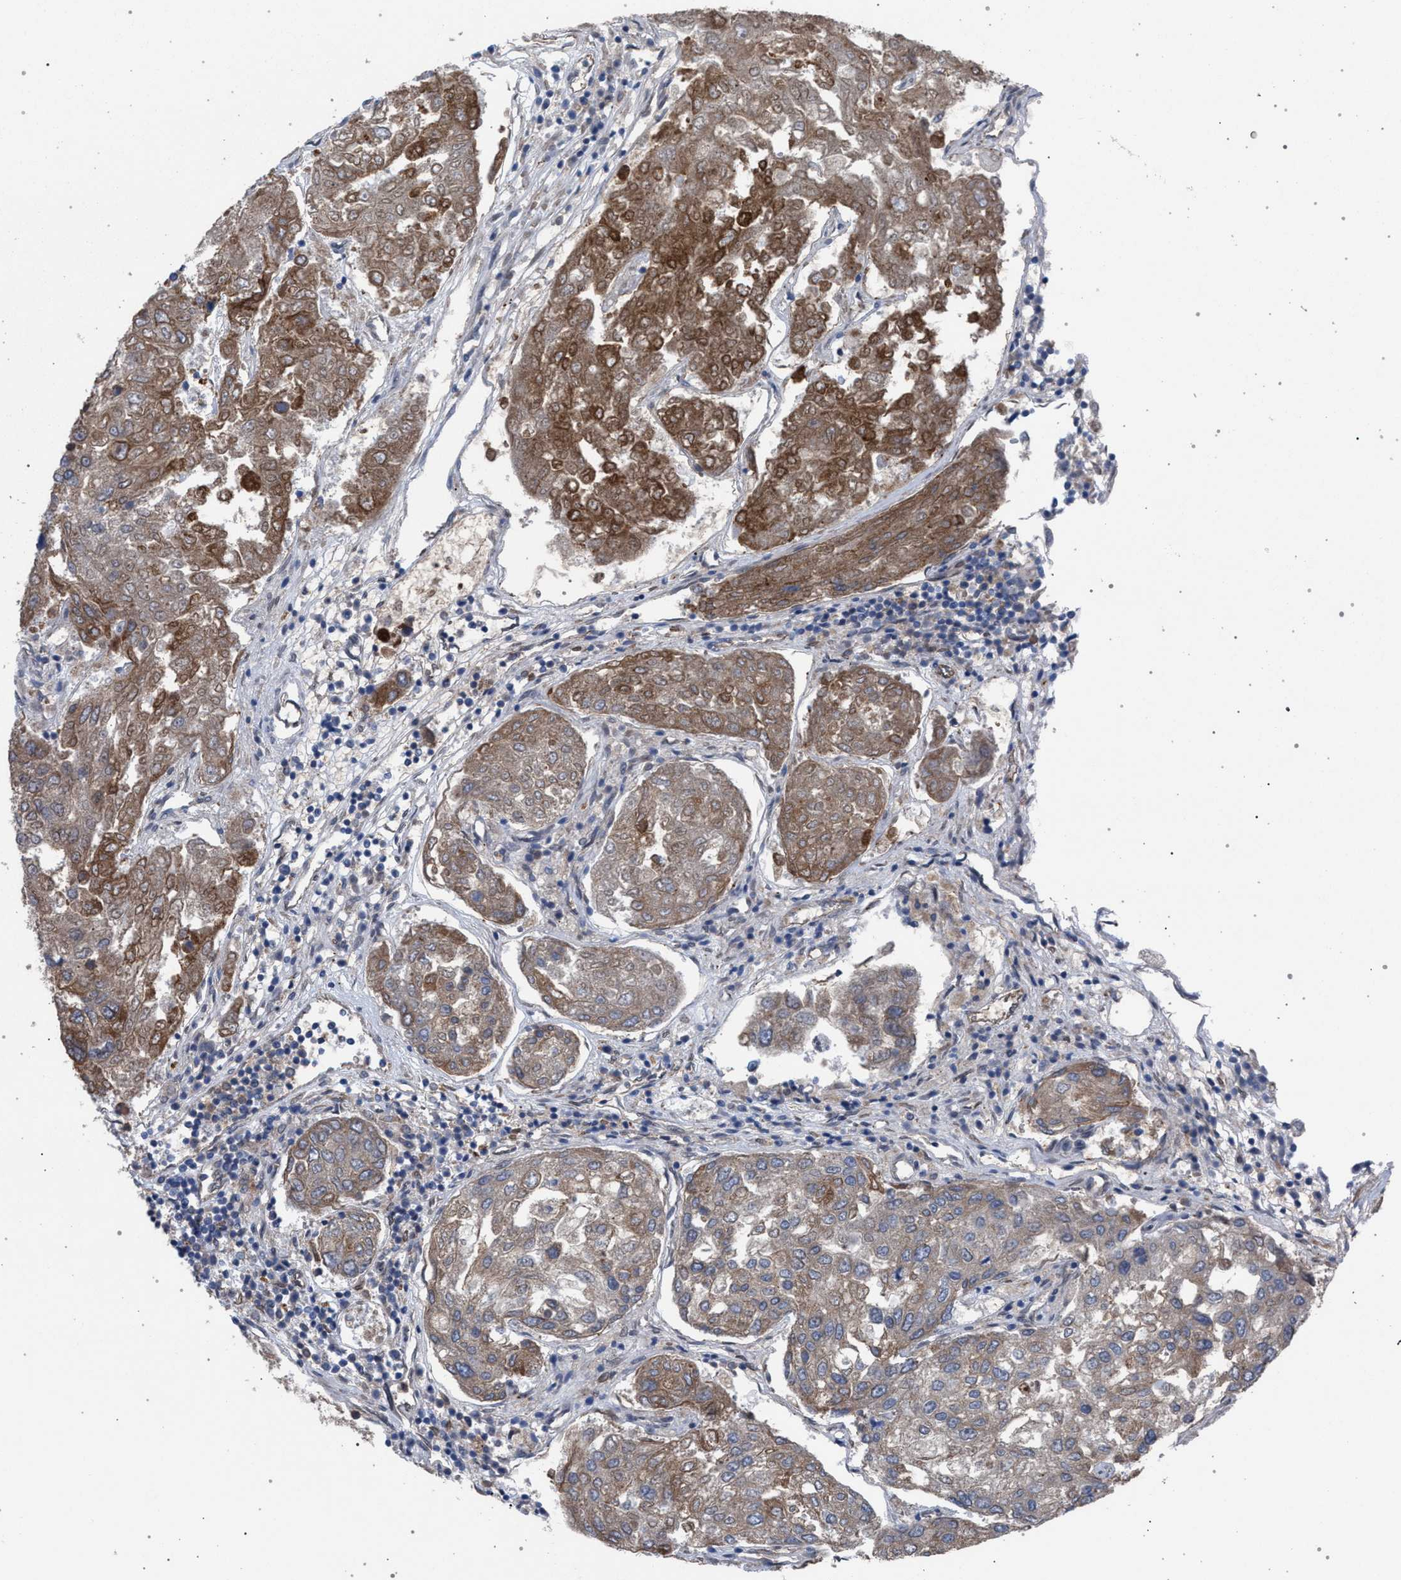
{"staining": {"intensity": "moderate", "quantity": ">75%", "location": "cytoplasmic/membranous"}, "tissue": "urothelial cancer", "cell_type": "Tumor cells", "image_type": "cancer", "snomed": [{"axis": "morphology", "description": "Urothelial carcinoma, High grade"}, {"axis": "topography", "description": "Lymph node"}, {"axis": "topography", "description": "Urinary bladder"}], "caption": "This image demonstrates immunohistochemistry (IHC) staining of urothelial carcinoma (high-grade), with medium moderate cytoplasmic/membranous positivity in about >75% of tumor cells.", "gene": "ARPC5L", "patient": {"sex": "male", "age": 51}}